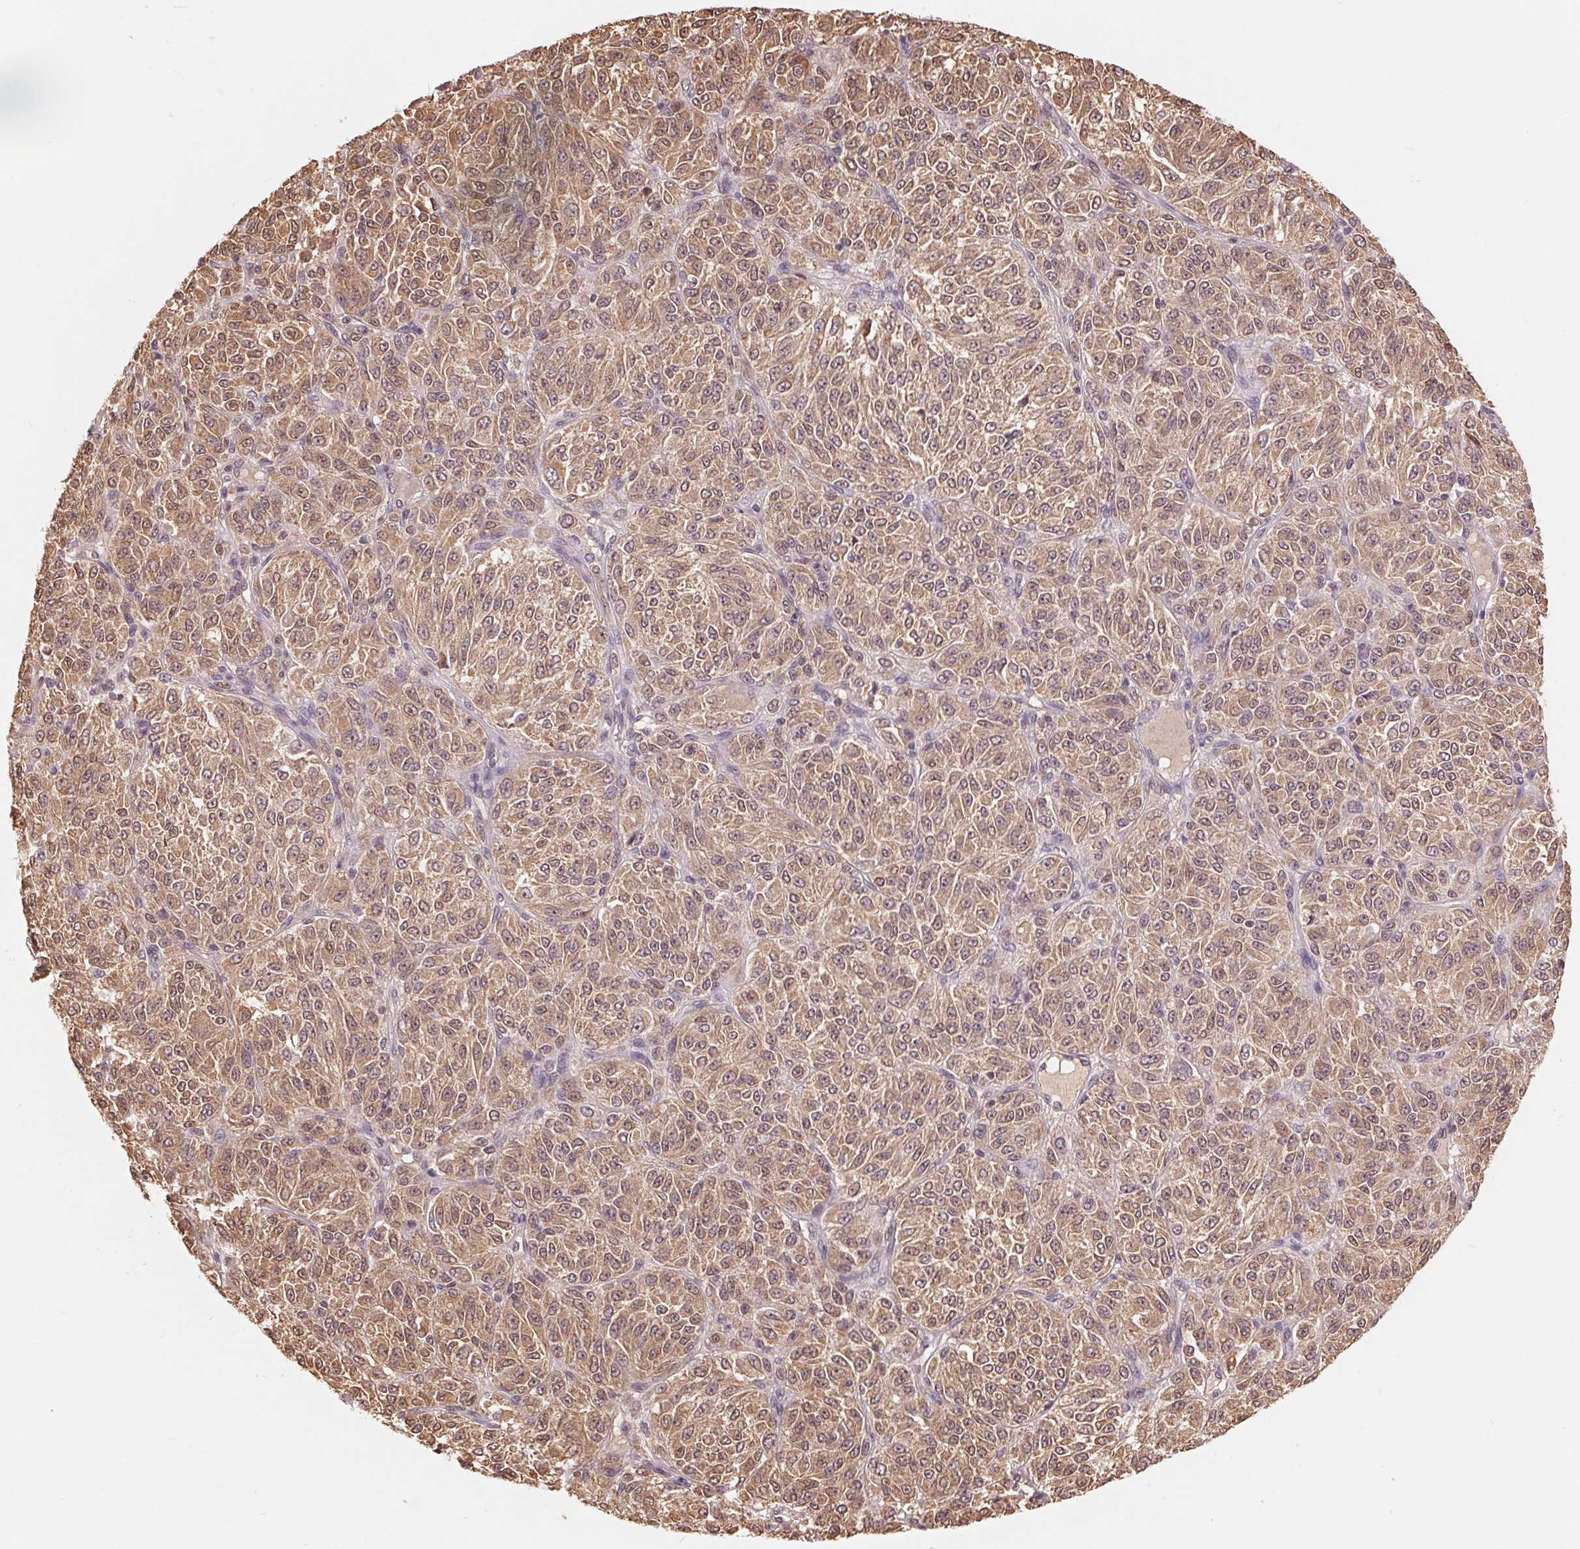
{"staining": {"intensity": "moderate", "quantity": ">75%", "location": "cytoplasmic/membranous,nuclear"}, "tissue": "melanoma", "cell_type": "Tumor cells", "image_type": "cancer", "snomed": [{"axis": "morphology", "description": "Malignant melanoma, Metastatic site"}, {"axis": "topography", "description": "Brain"}], "caption": "A histopathology image of malignant melanoma (metastatic site) stained for a protein exhibits moderate cytoplasmic/membranous and nuclear brown staining in tumor cells.", "gene": "TMEM273", "patient": {"sex": "female", "age": 56}}